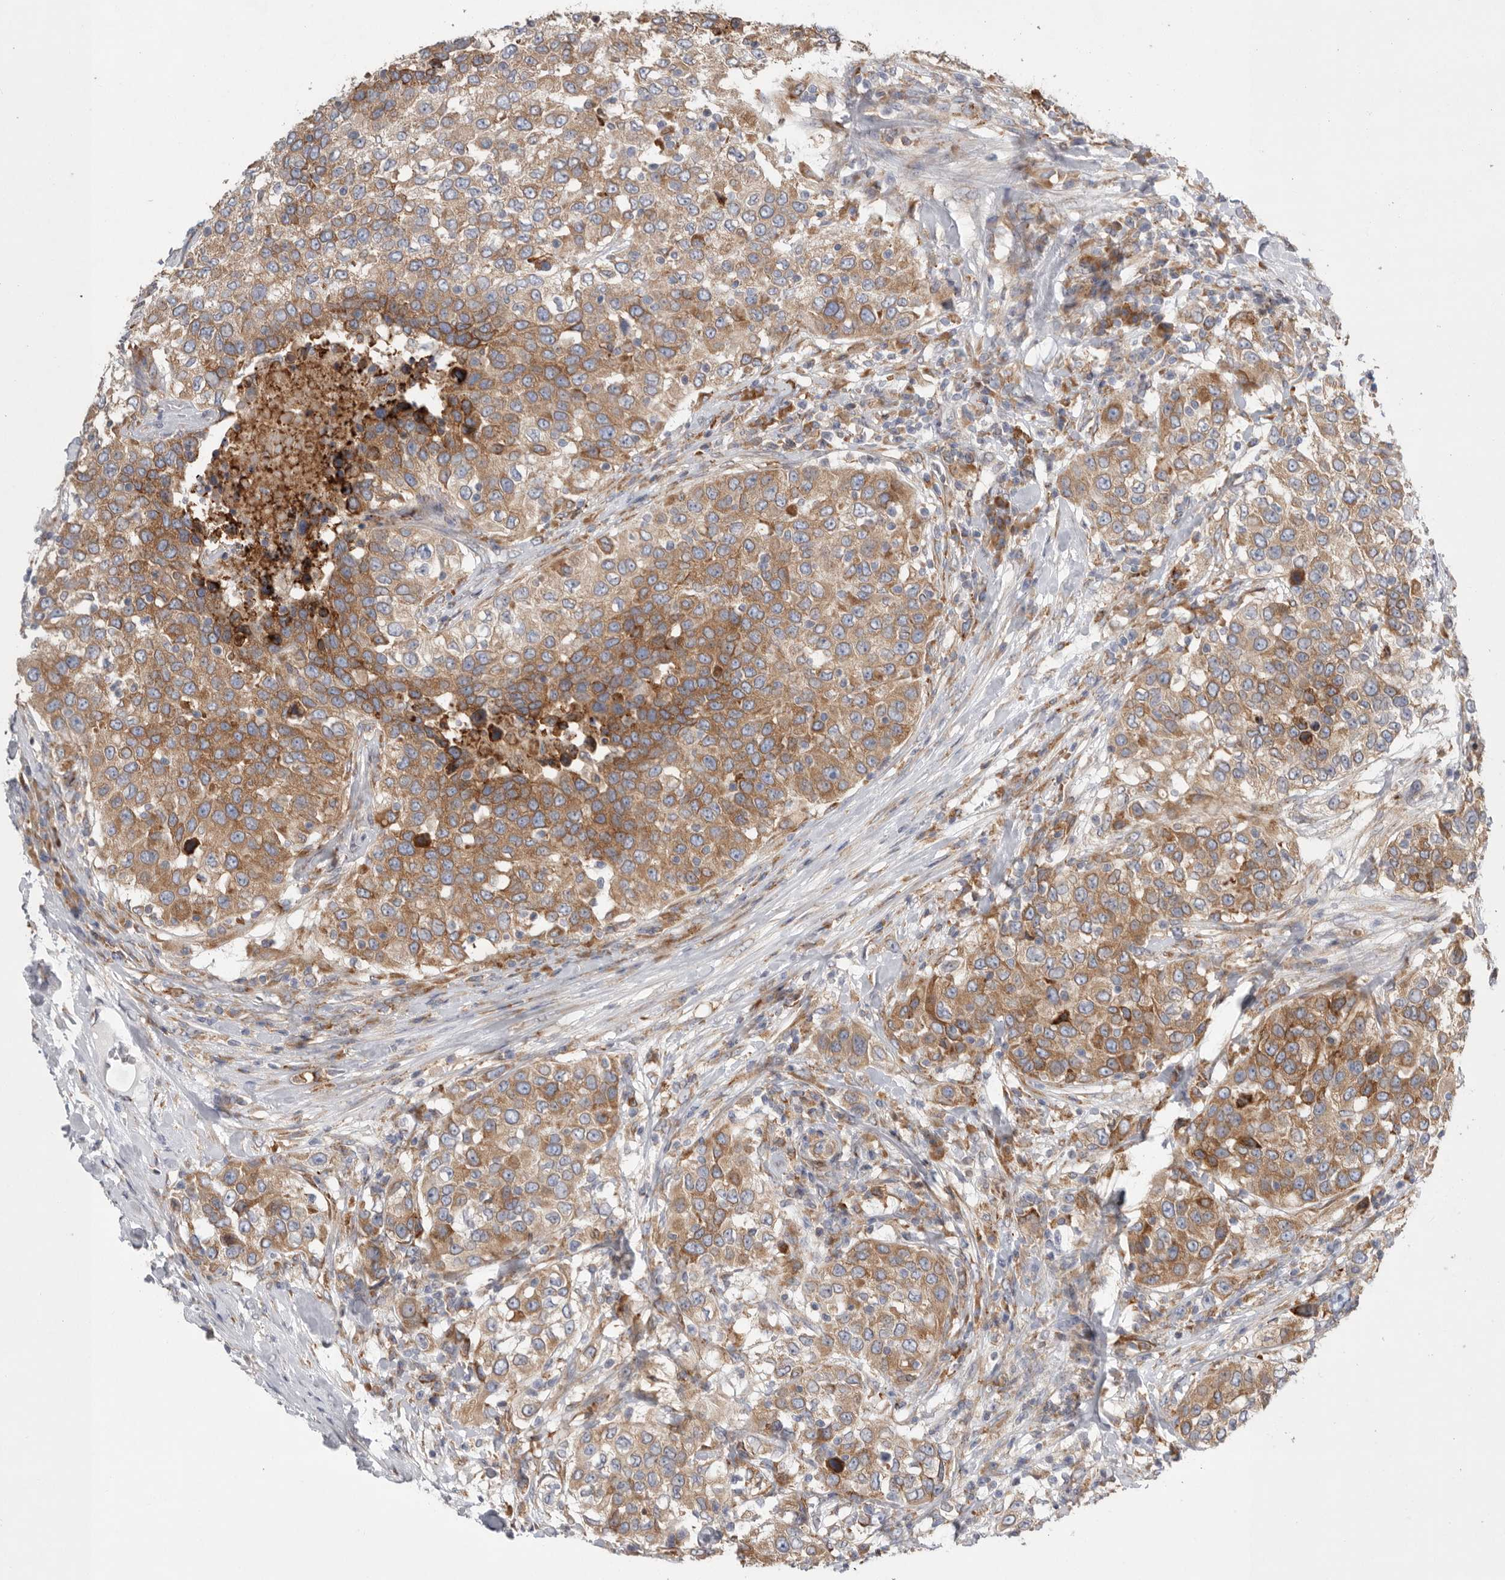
{"staining": {"intensity": "moderate", "quantity": ">75%", "location": "cytoplasmic/membranous"}, "tissue": "urothelial cancer", "cell_type": "Tumor cells", "image_type": "cancer", "snomed": [{"axis": "morphology", "description": "Urothelial carcinoma, High grade"}, {"axis": "topography", "description": "Urinary bladder"}], "caption": "DAB (3,3'-diaminobenzidine) immunohistochemical staining of human urothelial carcinoma (high-grade) exhibits moderate cytoplasmic/membranous protein positivity in approximately >75% of tumor cells.", "gene": "GANAB", "patient": {"sex": "female", "age": 80}}